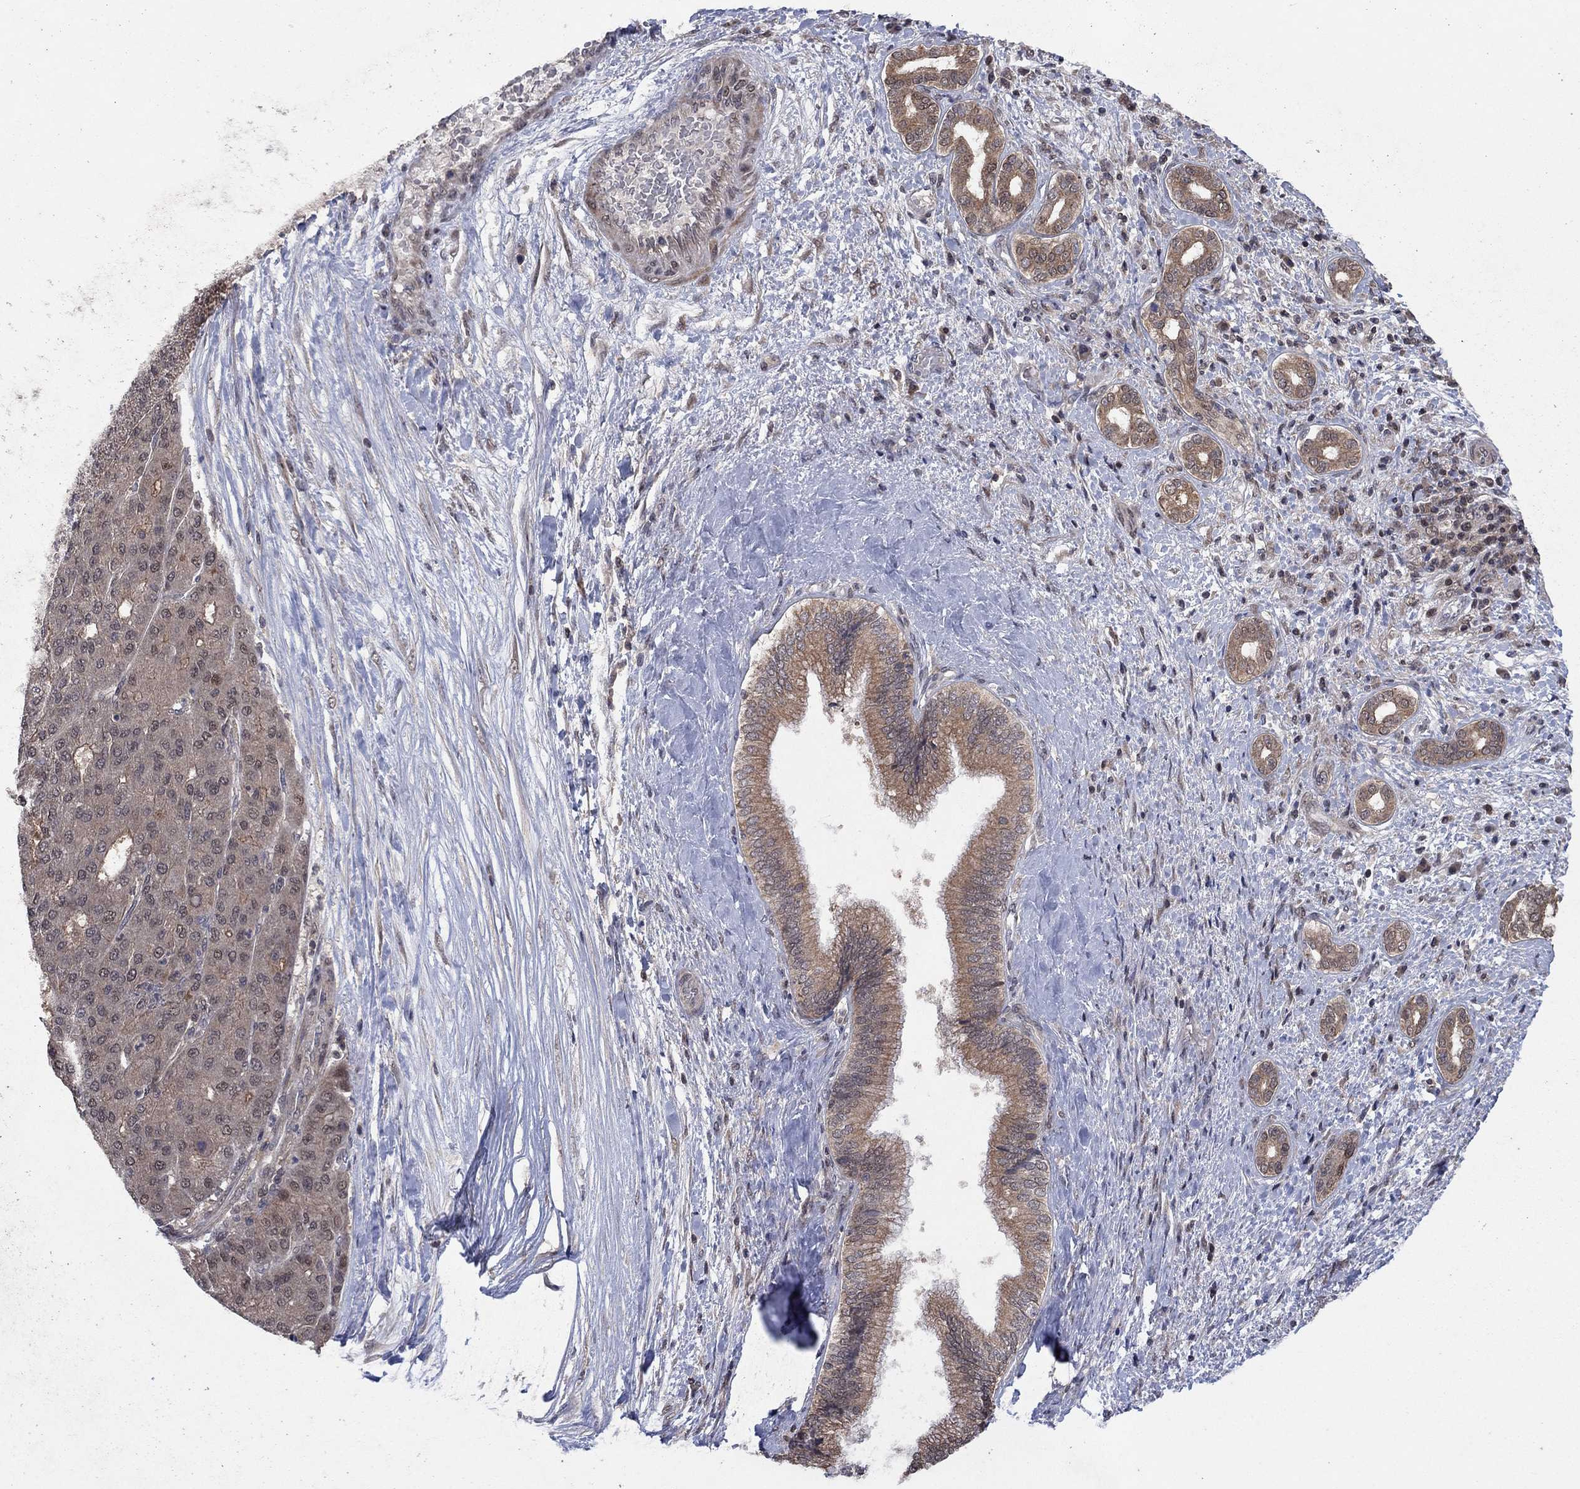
{"staining": {"intensity": "negative", "quantity": "none", "location": "none"}, "tissue": "liver cancer", "cell_type": "Tumor cells", "image_type": "cancer", "snomed": [{"axis": "morphology", "description": "Carcinoma, Hepatocellular, NOS"}, {"axis": "topography", "description": "Liver"}], "caption": "Liver cancer was stained to show a protein in brown. There is no significant staining in tumor cells. (IHC, brightfield microscopy, high magnification).", "gene": "IAH1", "patient": {"sex": "male", "age": 65}}